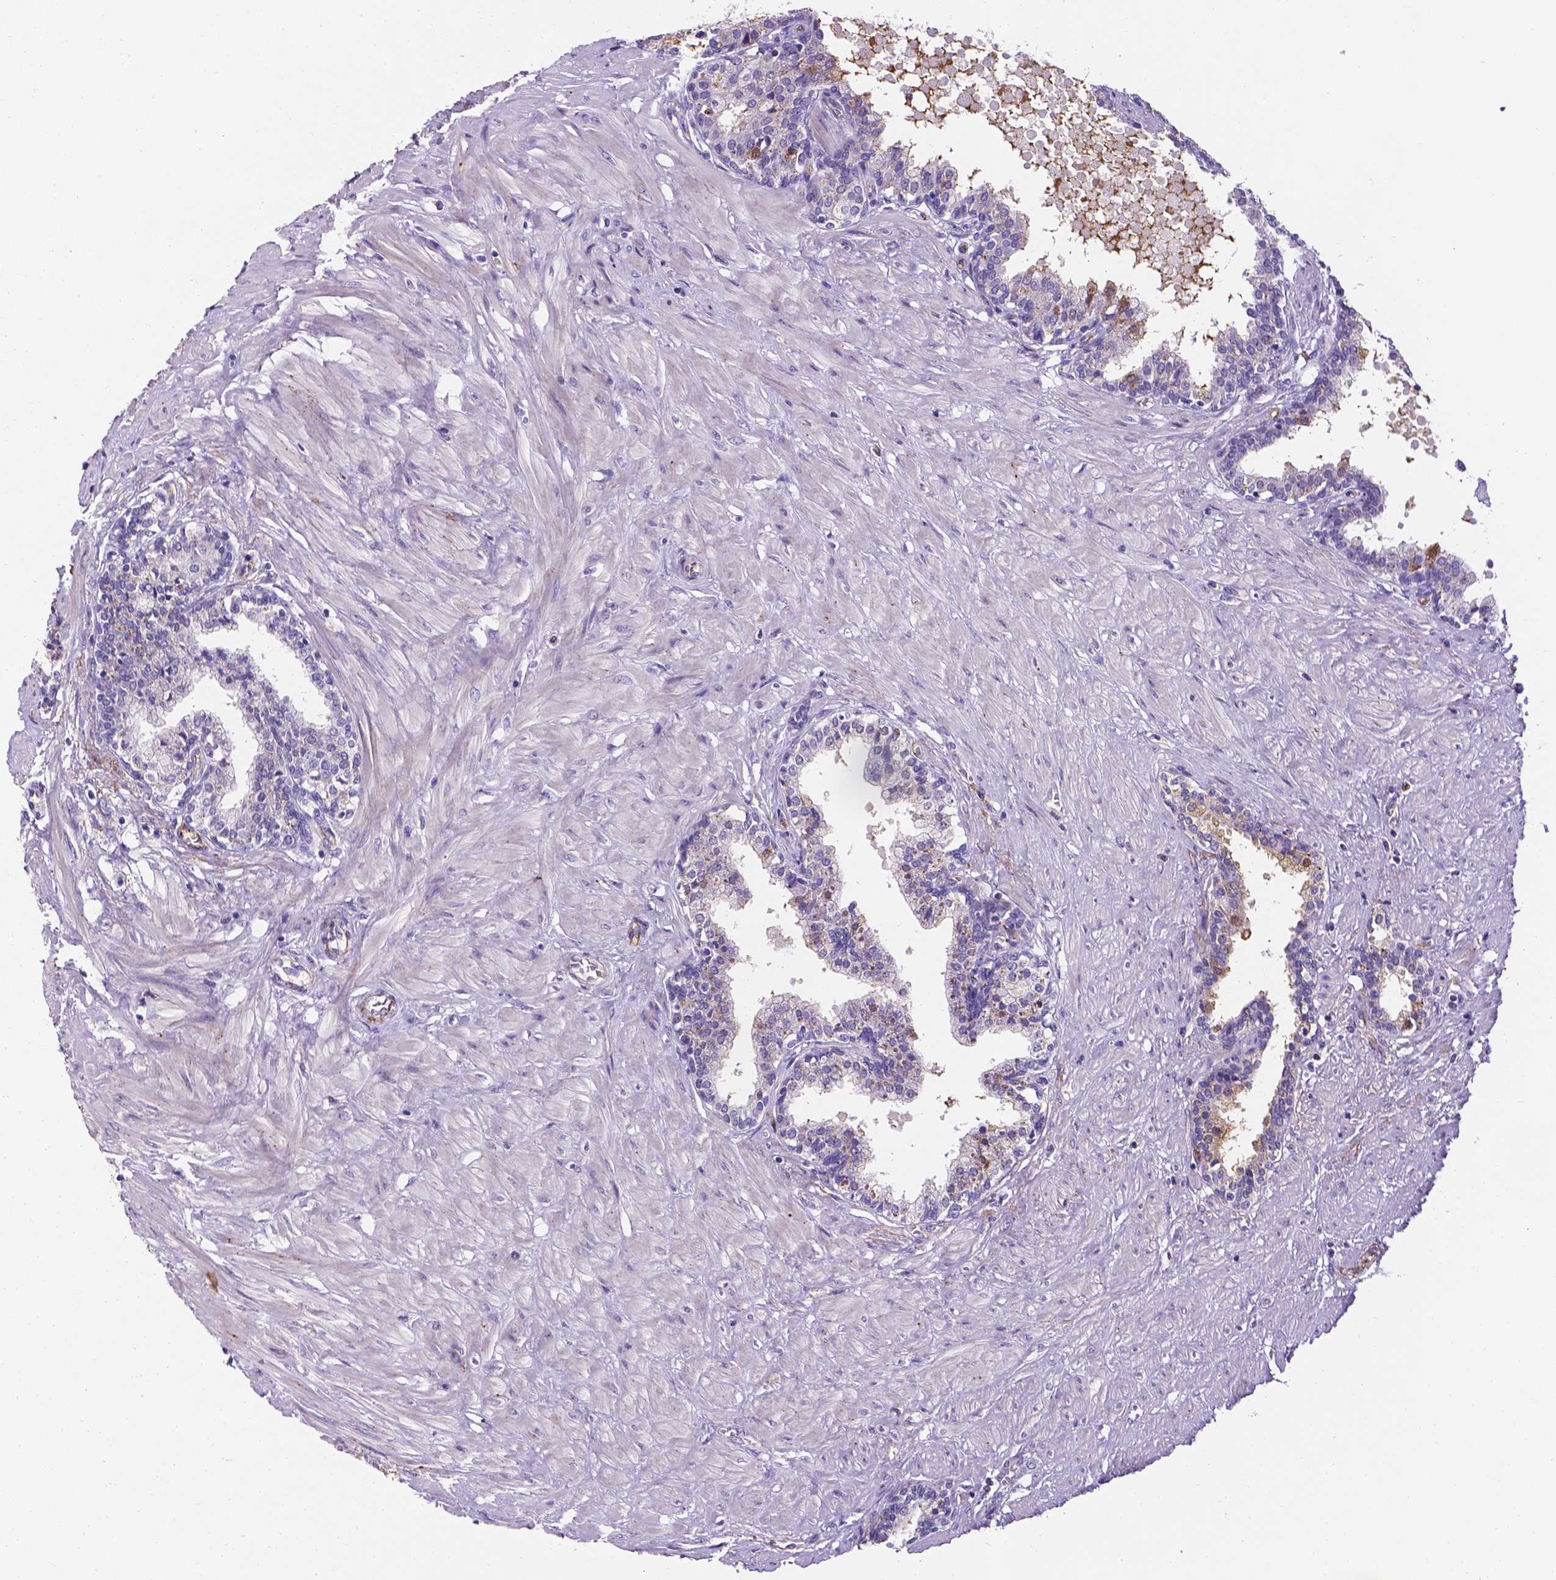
{"staining": {"intensity": "negative", "quantity": "none", "location": "none"}, "tissue": "prostate", "cell_type": "Glandular cells", "image_type": "normal", "snomed": [{"axis": "morphology", "description": "Normal tissue, NOS"}, {"axis": "topography", "description": "Prostate"}], "caption": "Histopathology image shows no protein positivity in glandular cells of benign prostate.", "gene": "APOE", "patient": {"sex": "male", "age": 55}}